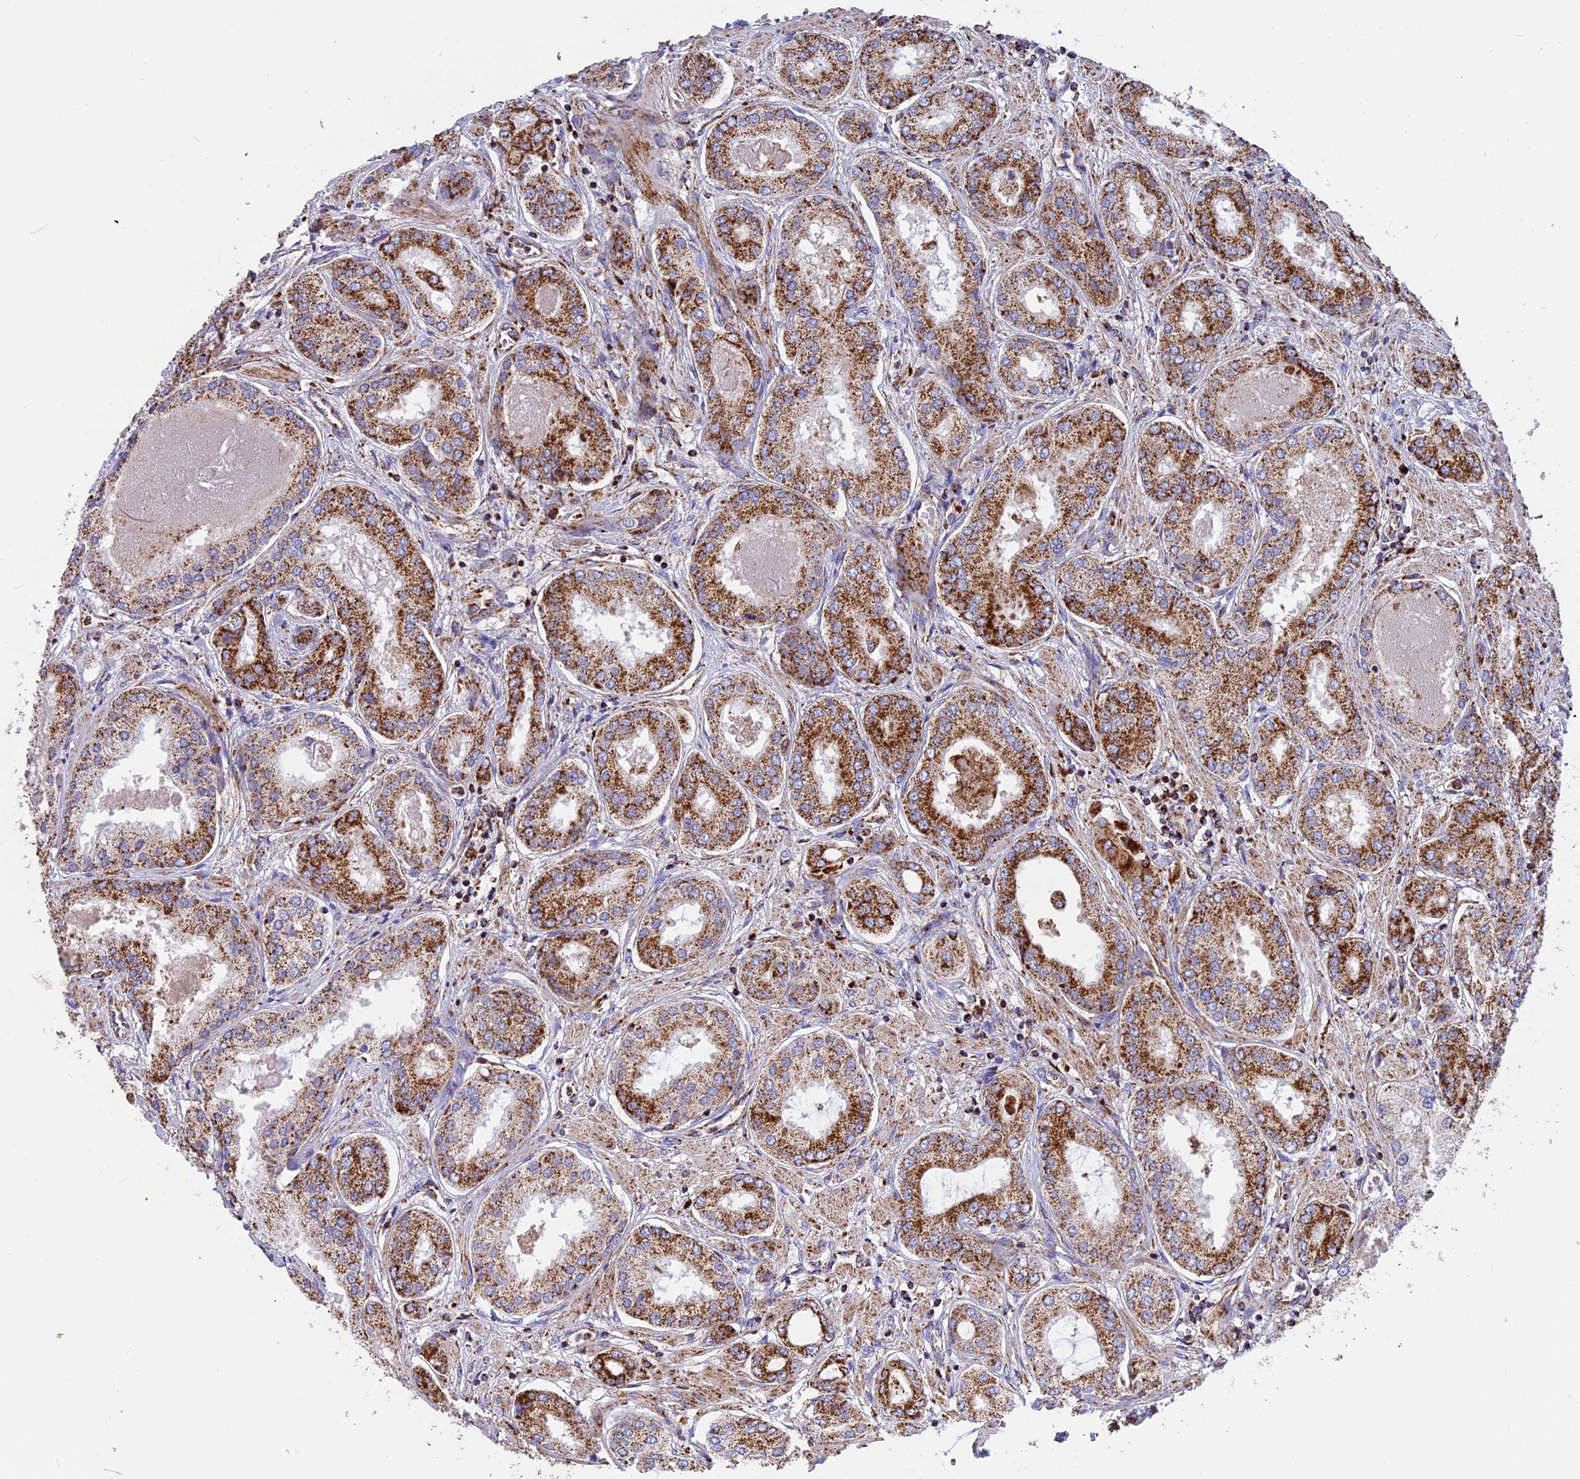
{"staining": {"intensity": "strong", "quantity": ">75%", "location": "cytoplasmic/membranous"}, "tissue": "prostate cancer", "cell_type": "Tumor cells", "image_type": "cancer", "snomed": [{"axis": "morphology", "description": "Adenocarcinoma, Low grade"}, {"axis": "topography", "description": "Prostate"}], "caption": "A photomicrograph of human prostate cancer stained for a protein exhibits strong cytoplasmic/membranous brown staining in tumor cells.", "gene": "UQCRB", "patient": {"sex": "male", "age": 68}}